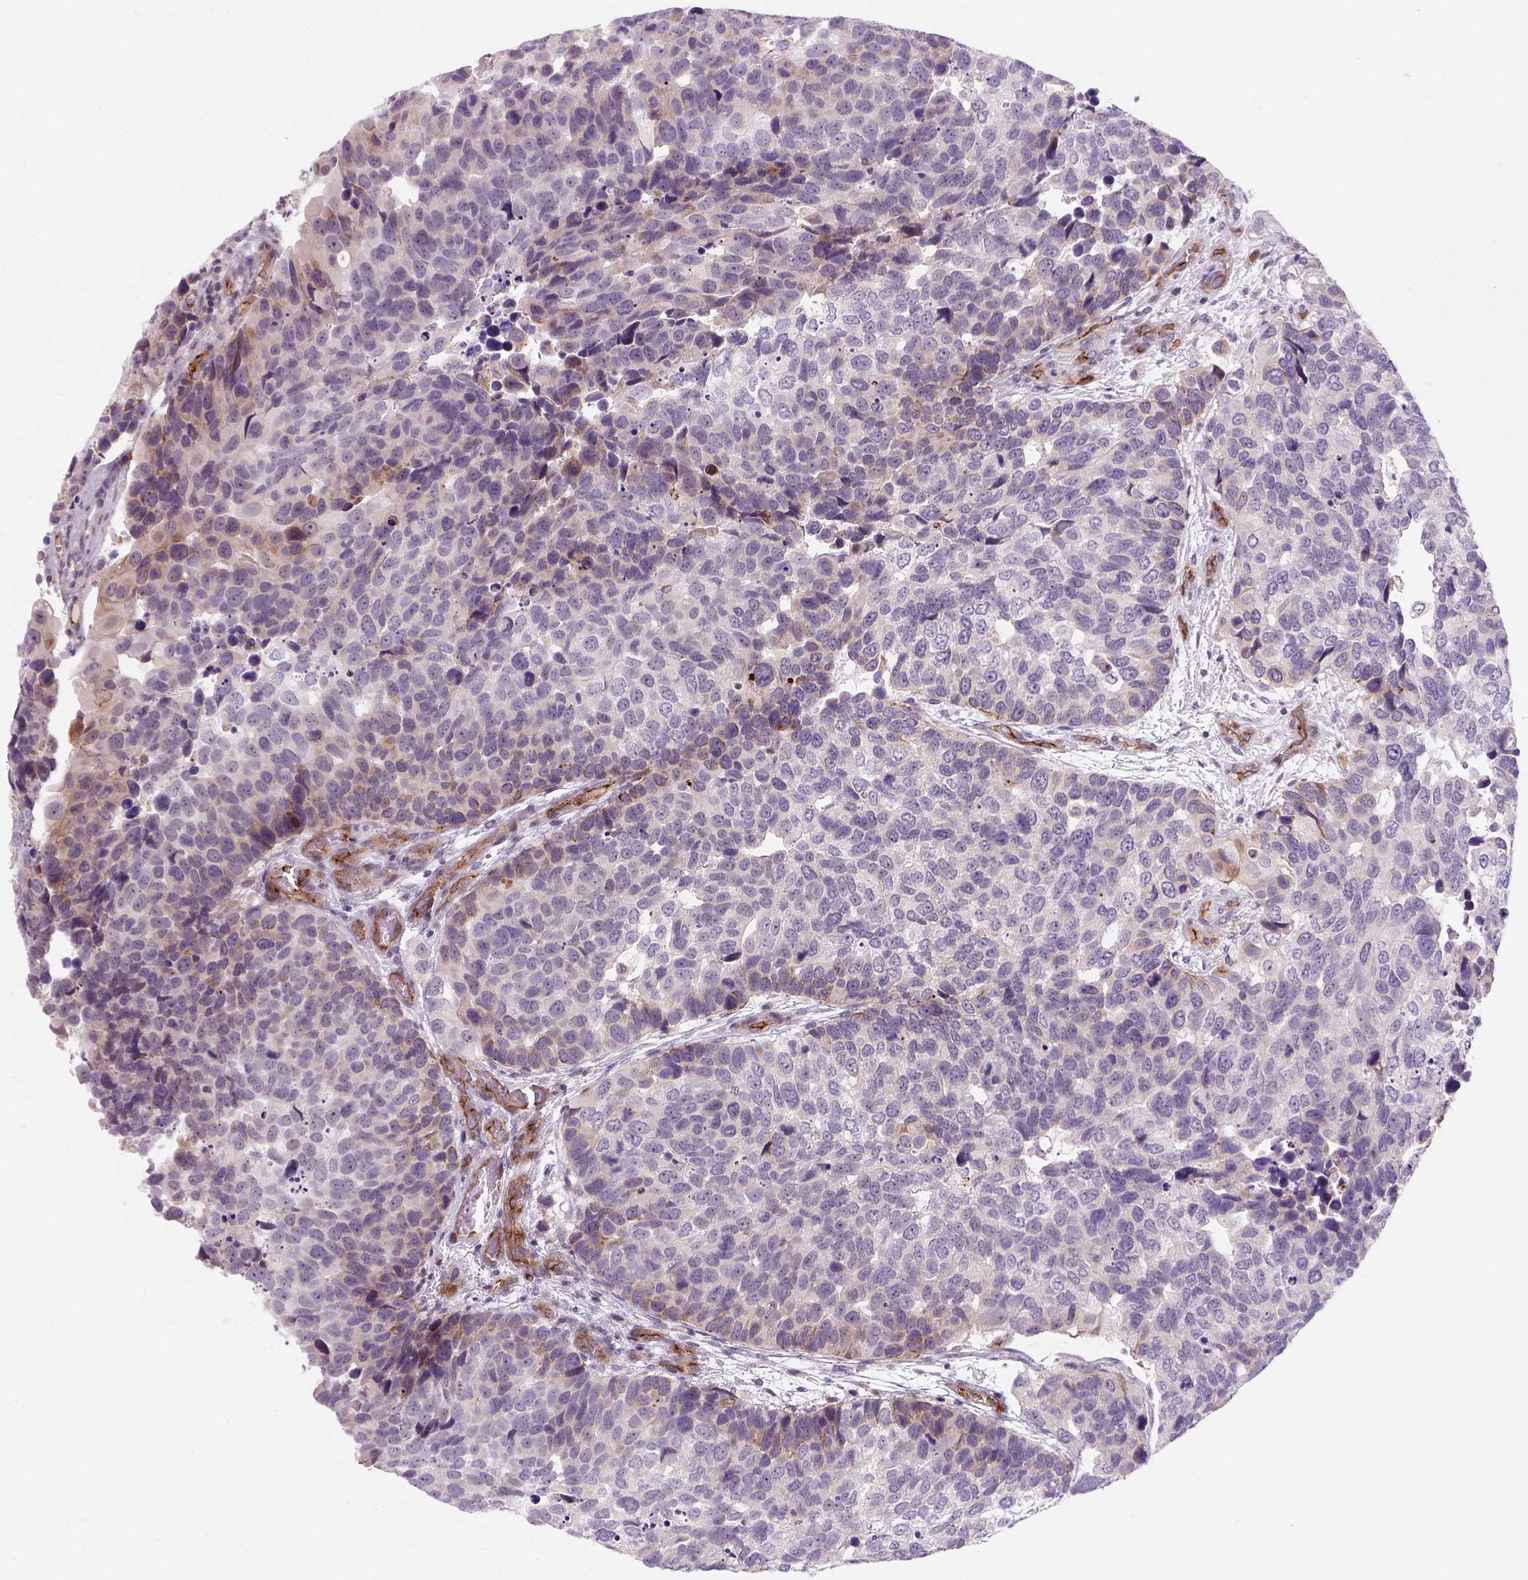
{"staining": {"intensity": "weak", "quantity": "<25%", "location": "cytoplasmic/membranous"}, "tissue": "urothelial cancer", "cell_type": "Tumor cells", "image_type": "cancer", "snomed": [{"axis": "morphology", "description": "Urothelial carcinoma, High grade"}, {"axis": "topography", "description": "Urinary bladder"}], "caption": "There is no significant expression in tumor cells of urothelial cancer.", "gene": "VSTM5", "patient": {"sex": "male", "age": 60}}